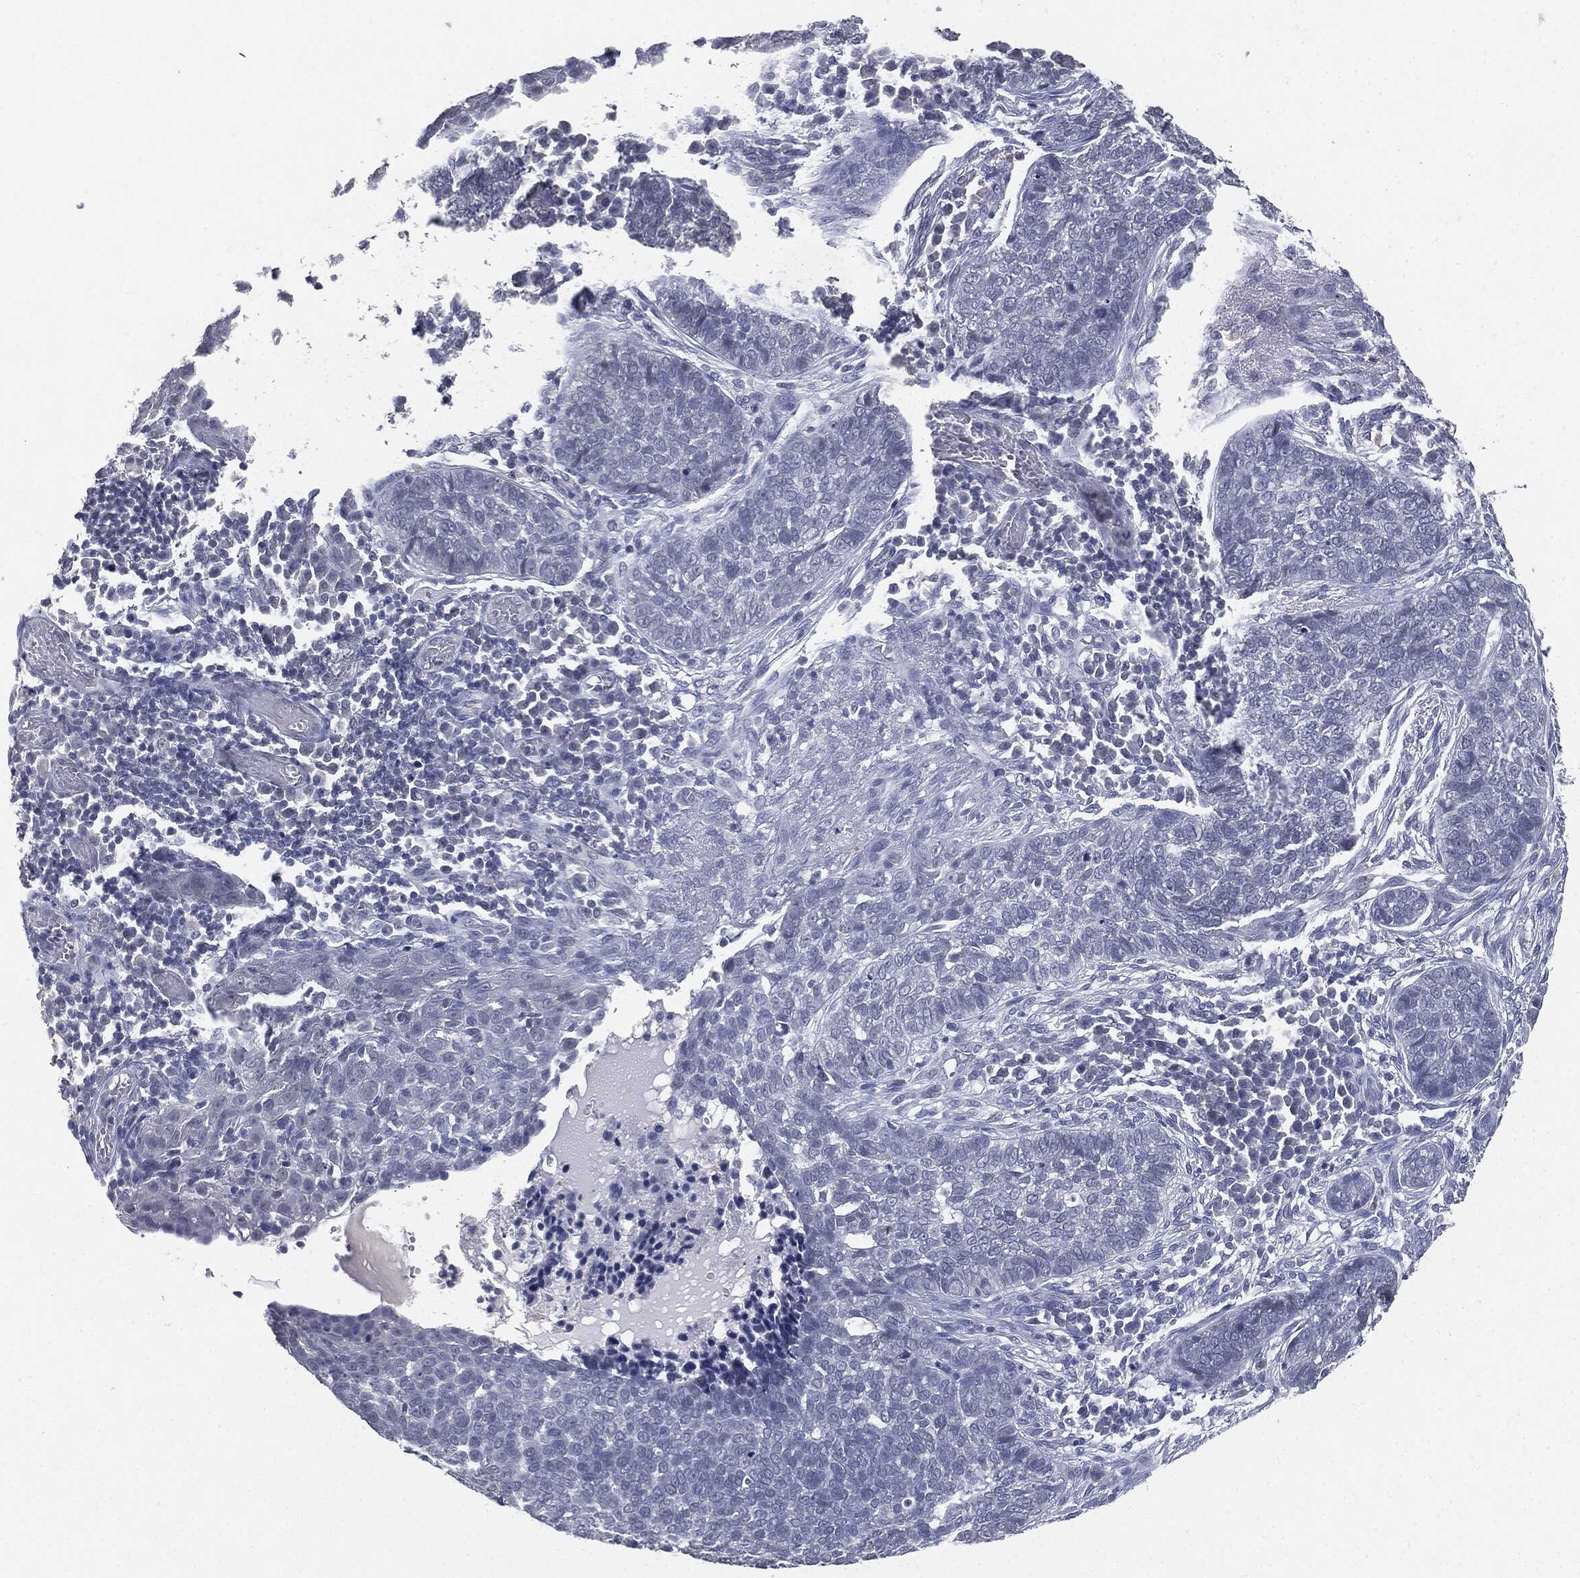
{"staining": {"intensity": "negative", "quantity": "none", "location": "none"}, "tissue": "skin cancer", "cell_type": "Tumor cells", "image_type": "cancer", "snomed": [{"axis": "morphology", "description": "Basal cell carcinoma"}, {"axis": "topography", "description": "Skin"}], "caption": "Skin cancer was stained to show a protein in brown. There is no significant expression in tumor cells.", "gene": "SLC2A2", "patient": {"sex": "female", "age": 69}}